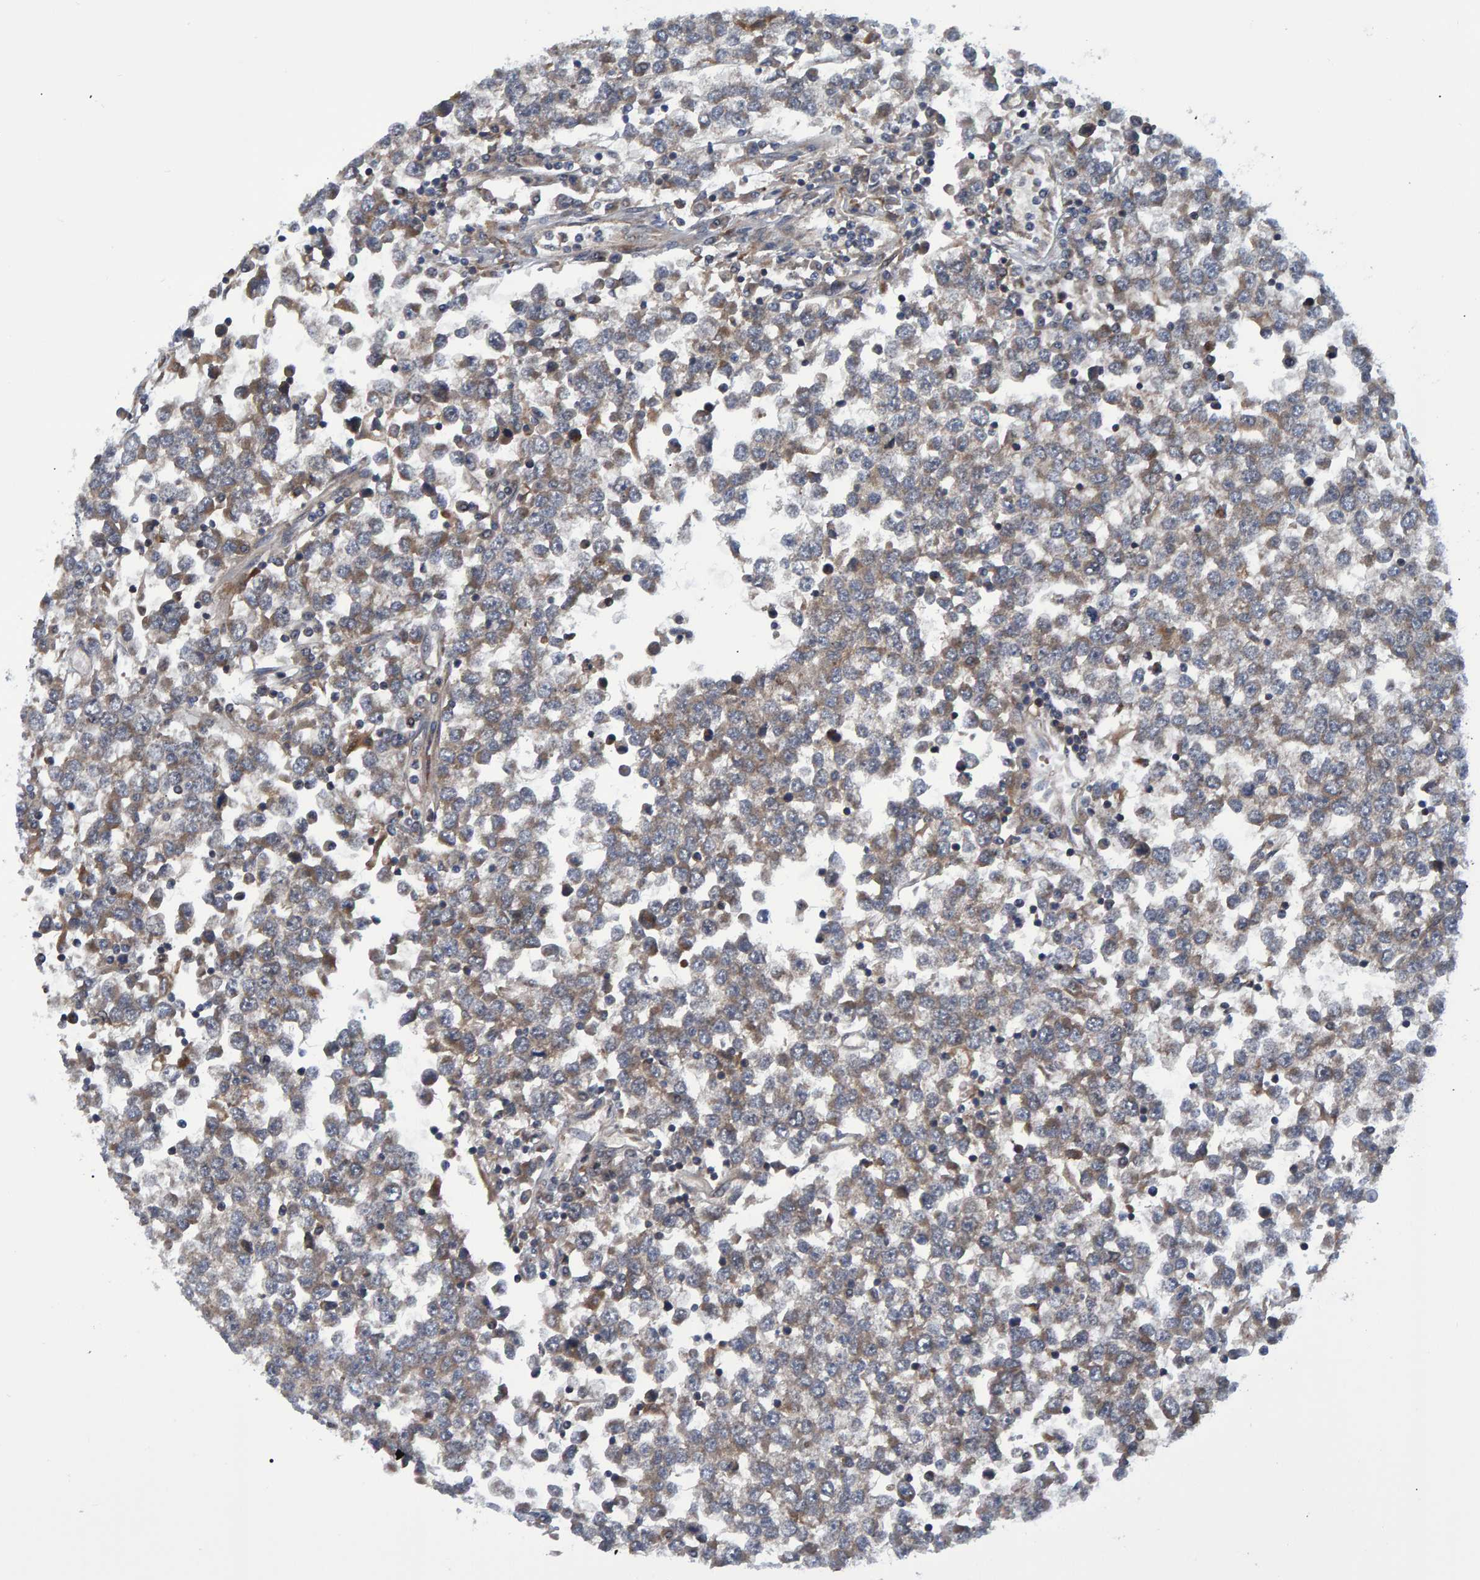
{"staining": {"intensity": "weak", "quantity": "25%-75%", "location": "cytoplasmic/membranous"}, "tissue": "testis cancer", "cell_type": "Tumor cells", "image_type": "cancer", "snomed": [{"axis": "morphology", "description": "Seminoma, NOS"}, {"axis": "topography", "description": "Testis"}], "caption": "A photomicrograph of human testis cancer (seminoma) stained for a protein shows weak cytoplasmic/membranous brown staining in tumor cells. The protein of interest is shown in brown color, while the nuclei are stained blue.", "gene": "ATP6V1H", "patient": {"sex": "male", "age": 65}}